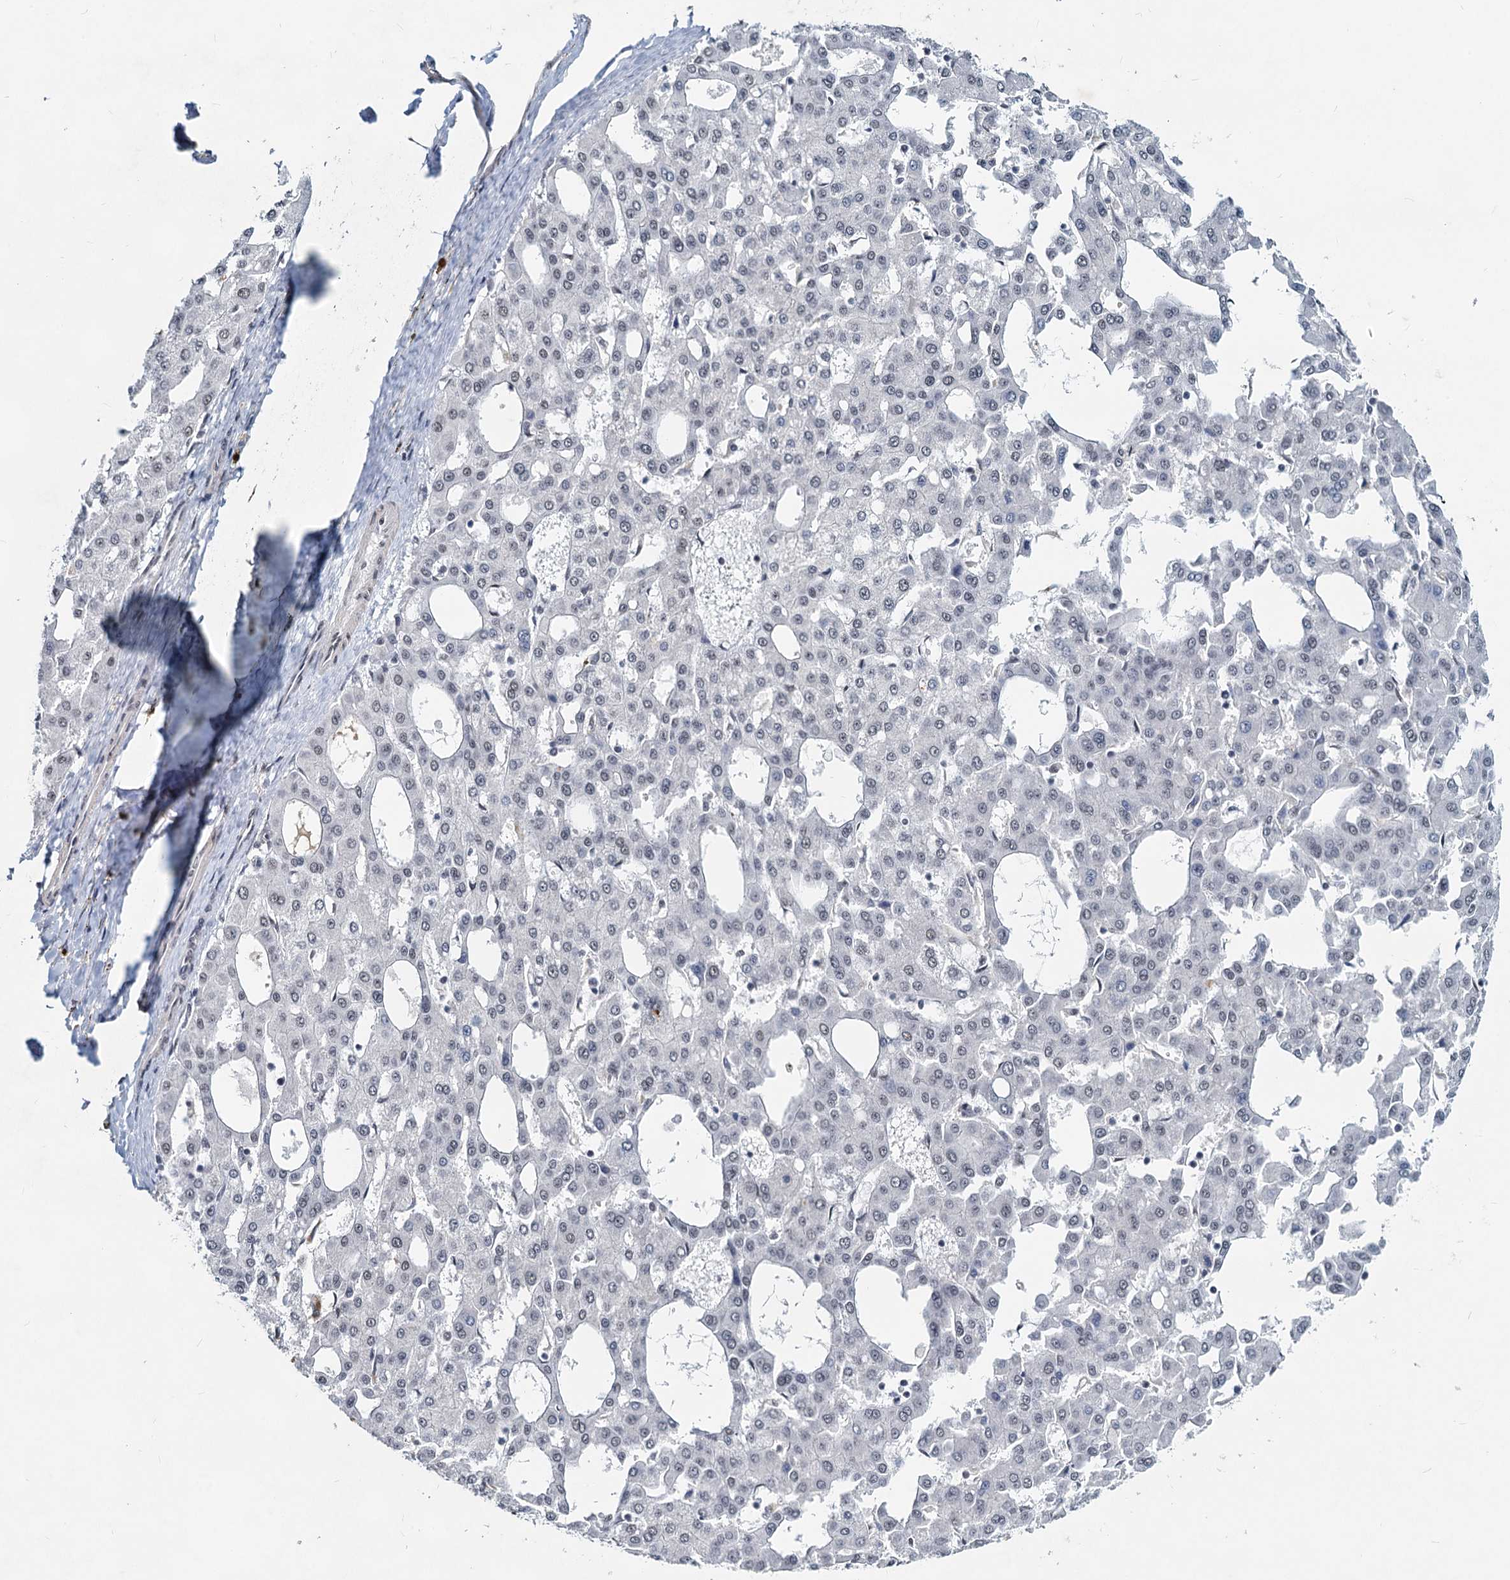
{"staining": {"intensity": "negative", "quantity": "none", "location": "none"}, "tissue": "liver cancer", "cell_type": "Tumor cells", "image_type": "cancer", "snomed": [{"axis": "morphology", "description": "Carcinoma, Hepatocellular, NOS"}, {"axis": "topography", "description": "Liver"}], "caption": "Hepatocellular carcinoma (liver) stained for a protein using immunohistochemistry reveals no positivity tumor cells.", "gene": "METTL14", "patient": {"sex": "male", "age": 47}}